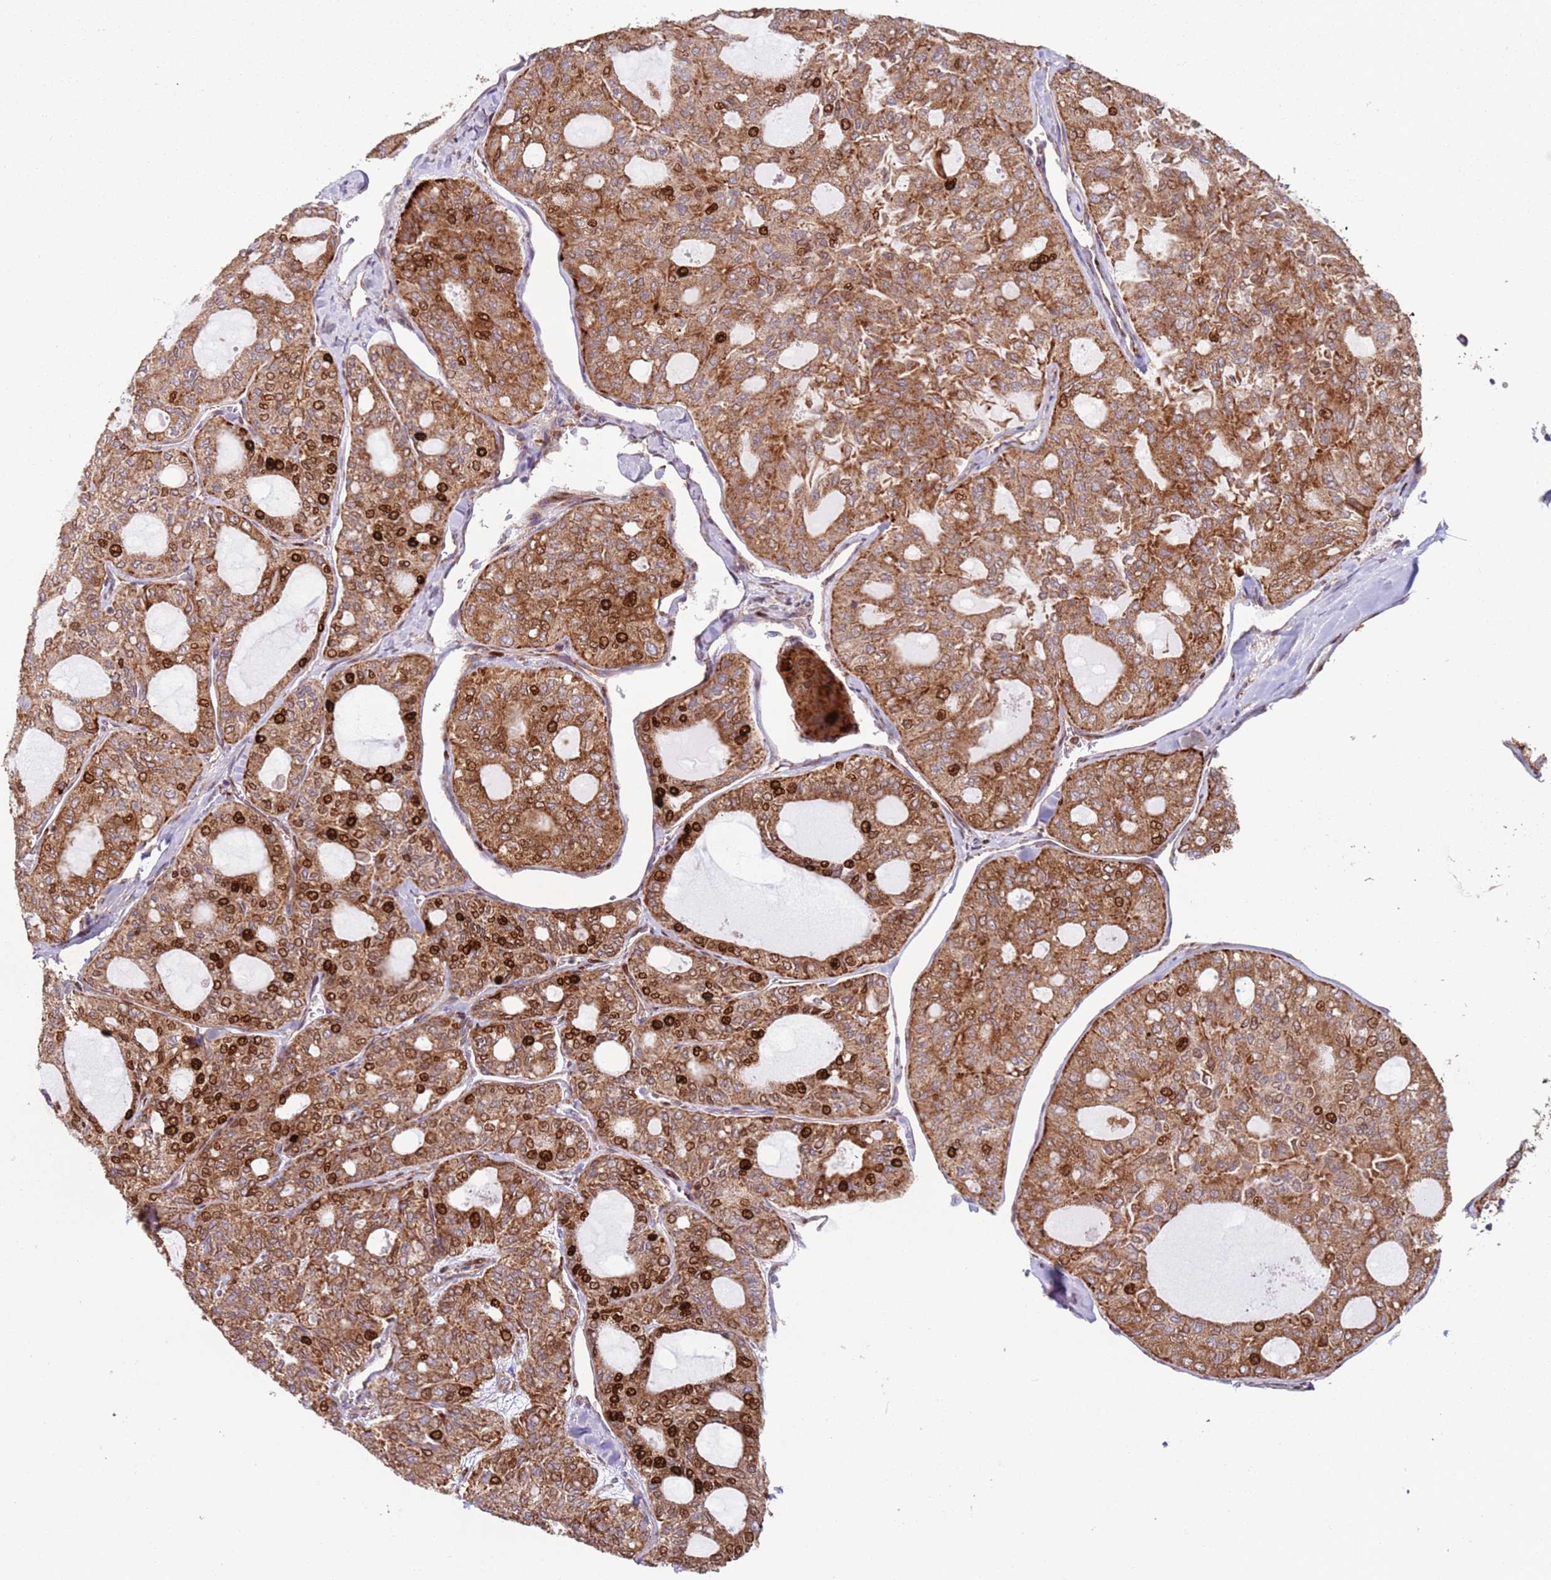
{"staining": {"intensity": "strong", "quantity": ">75%", "location": "cytoplasmic/membranous,nuclear"}, "tissue": "thyroid cancer", "cell_type": "Tumor cells", "image_type": "cancer", "snomed": [{"axis": "morphology", "description": "Follicular adenoma carcinoma, NOS"}, {"axis": "topography", "description": "Thyroid gland"}], "caption": "A brown stain shows strong cytoplasmic/membranous and nuclear expression of a protein in thyroid follicular adenoma carcinoma tumor cells.", "gene": "HNRNPLL", "patient": {"sex": "male", "age": 75}}